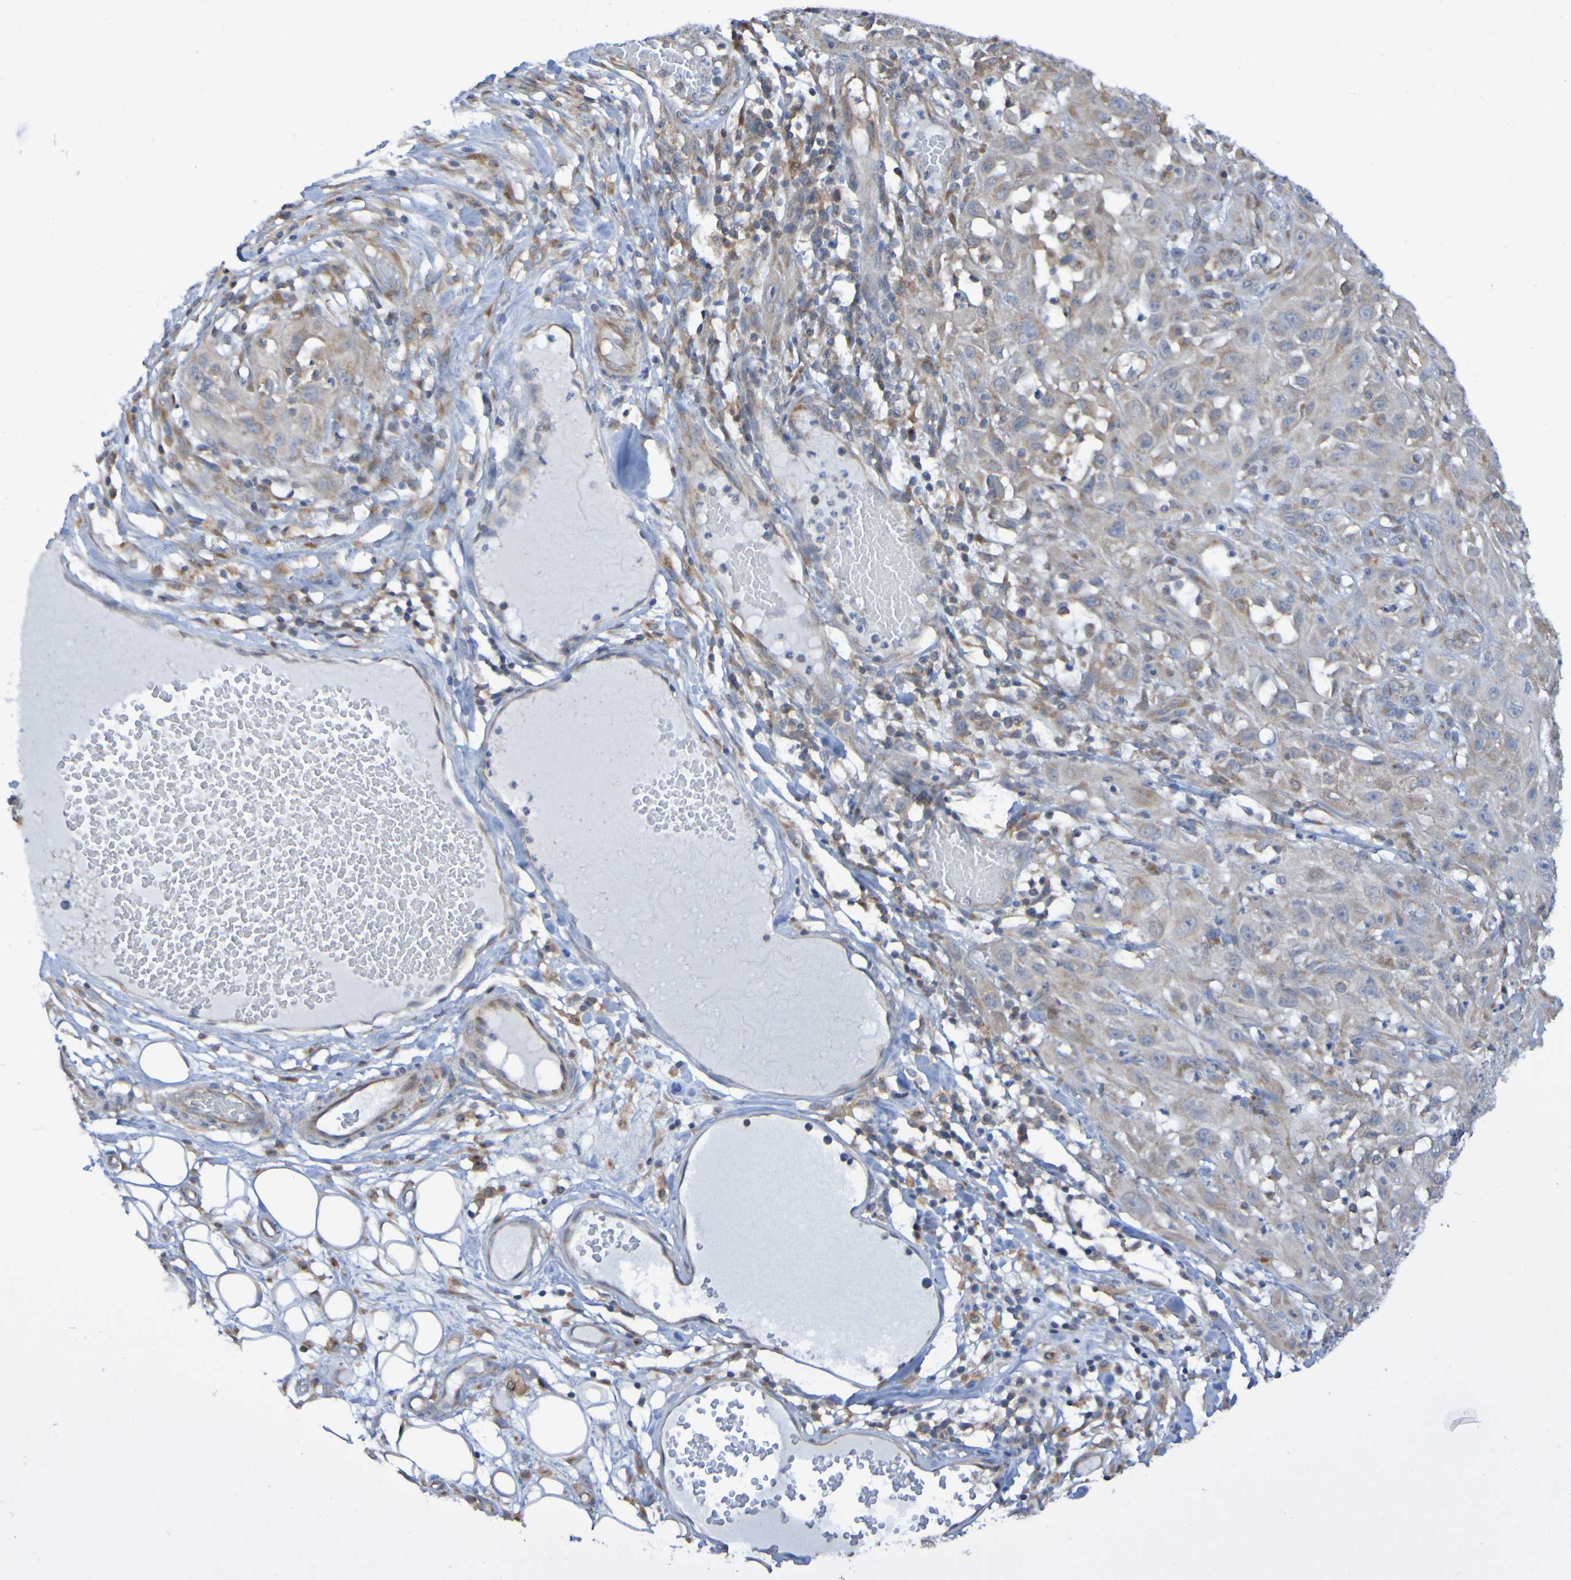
{"staining": {"intensity": "weak", "quantity": ">75%", "location": "cytoplasmic/membranous"}, "tissue": "skin cancer", "cell_type": "Tumor cells", "image_type": "cancer", "snomed": [{"axis": "morphology", "description": "Squamous cell carcinoma, NOS"}, {"axis": "topography", "description": "Skin"}], "caption": "Skin squamous cell carcinoma tissue reveals weak cytoplasmic/membranous staining in approximately >75% of tumor cells The staining was performed using DAB (3,3'-diaminobenzidine) to visualize the protein expression in brown, while the nuclei were stained in blue with hematoxylin (Magnification: 20x).", "gene": "LMBRD2", "patient": {"sex": "male", "age": 75}}